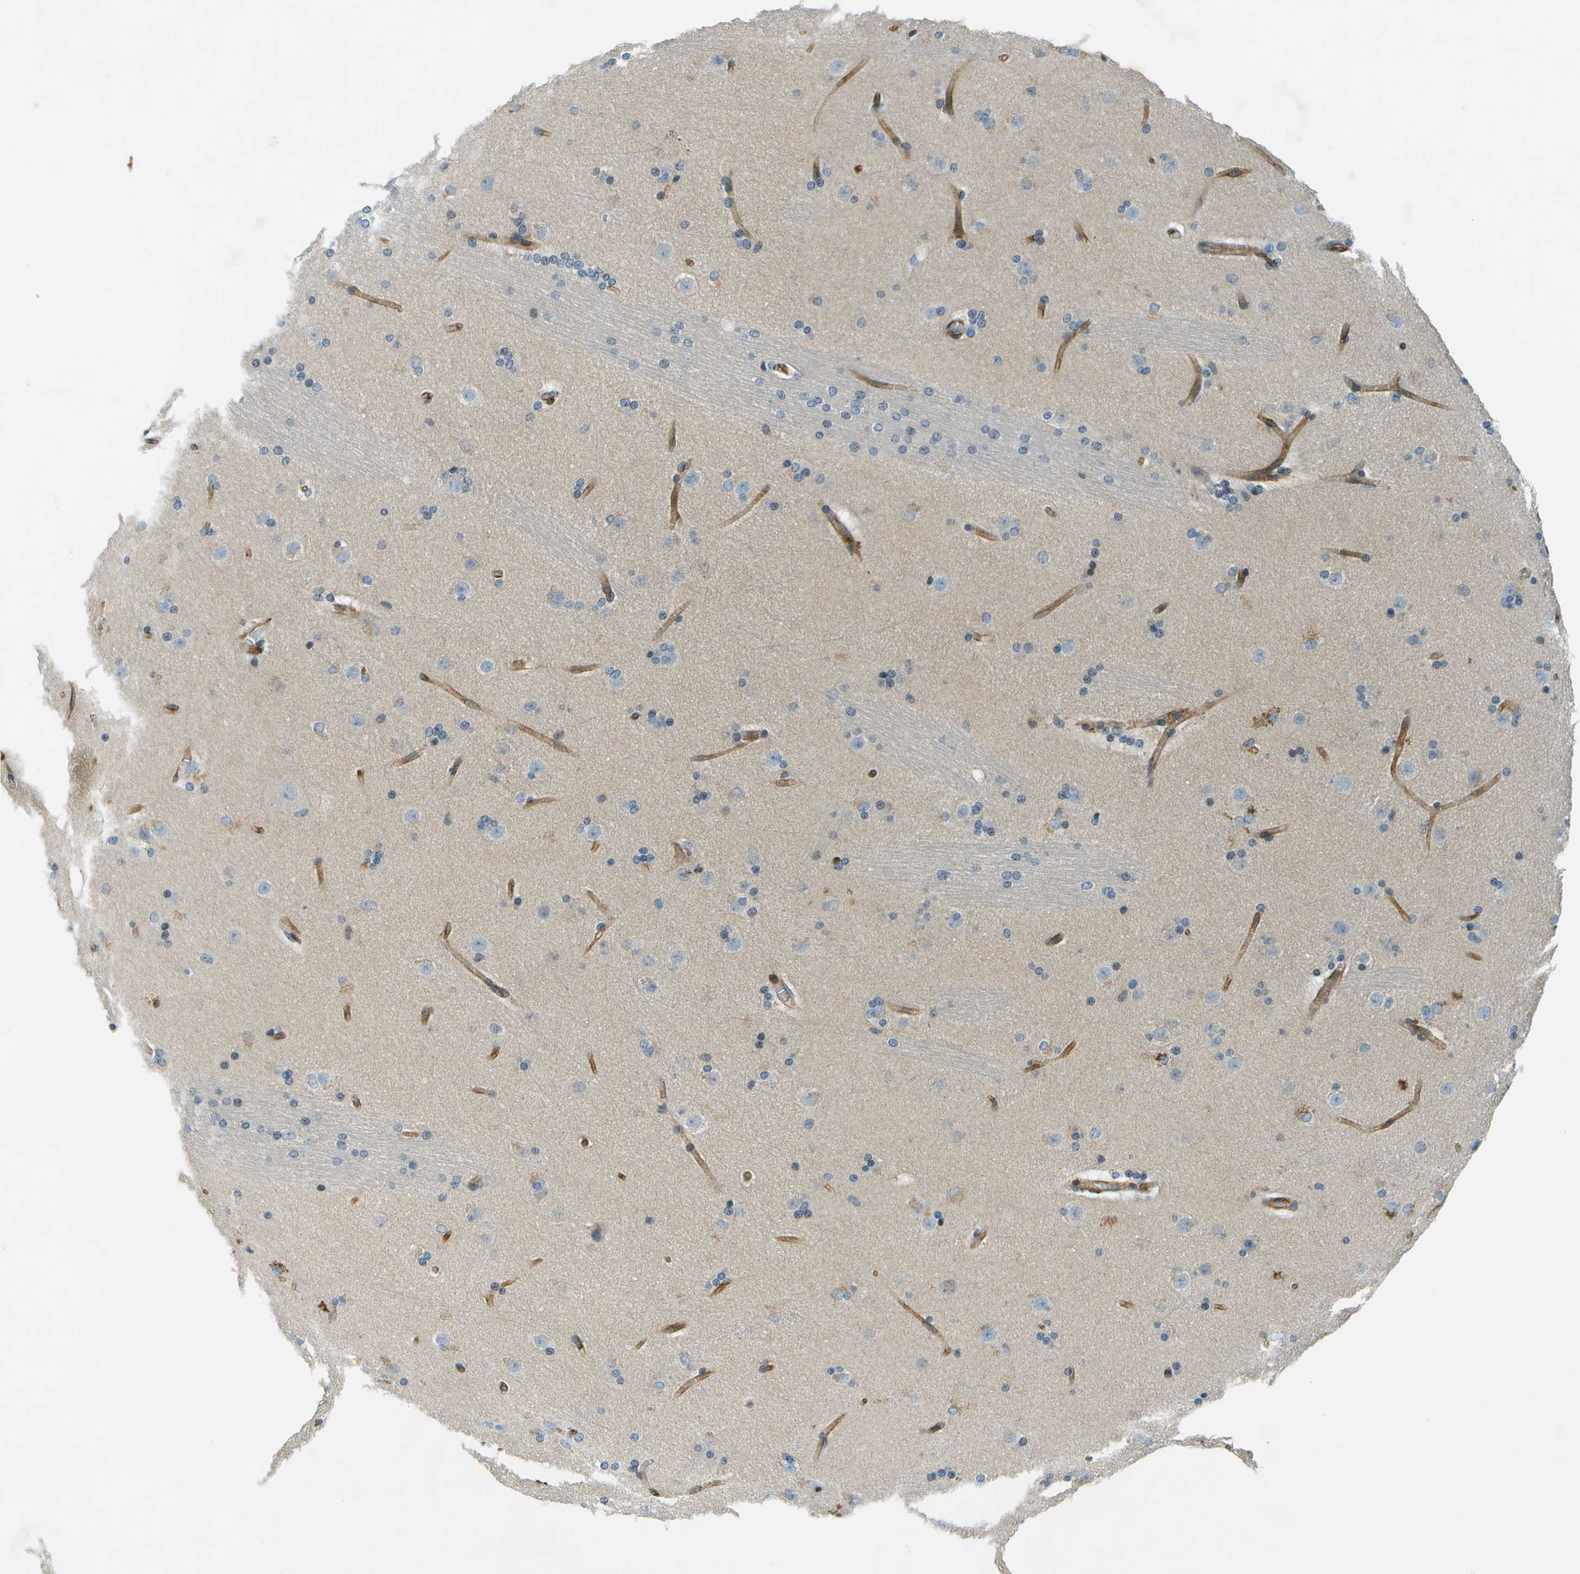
{"staining": {"intensity": "moderate", "quantity": "<25%", "location": "cytoplasmic/membranous"}, "tissue": "caudate", "cell_type": "Glial cells", "image_type": "normal", "snomed": [{"axis": "morphology", "description": "Normal tissue, NOS"}, {"axis": "topography", "description": "Lateral ventricle wall"}], "caption": "Glial cells reveal low levels of moderate cytoplasmic/membranous expression in approximately <25% of cells in unremarkable human caudate.", "gene": "ESYT1", "patient": {"sex": "female", "age": 19}}